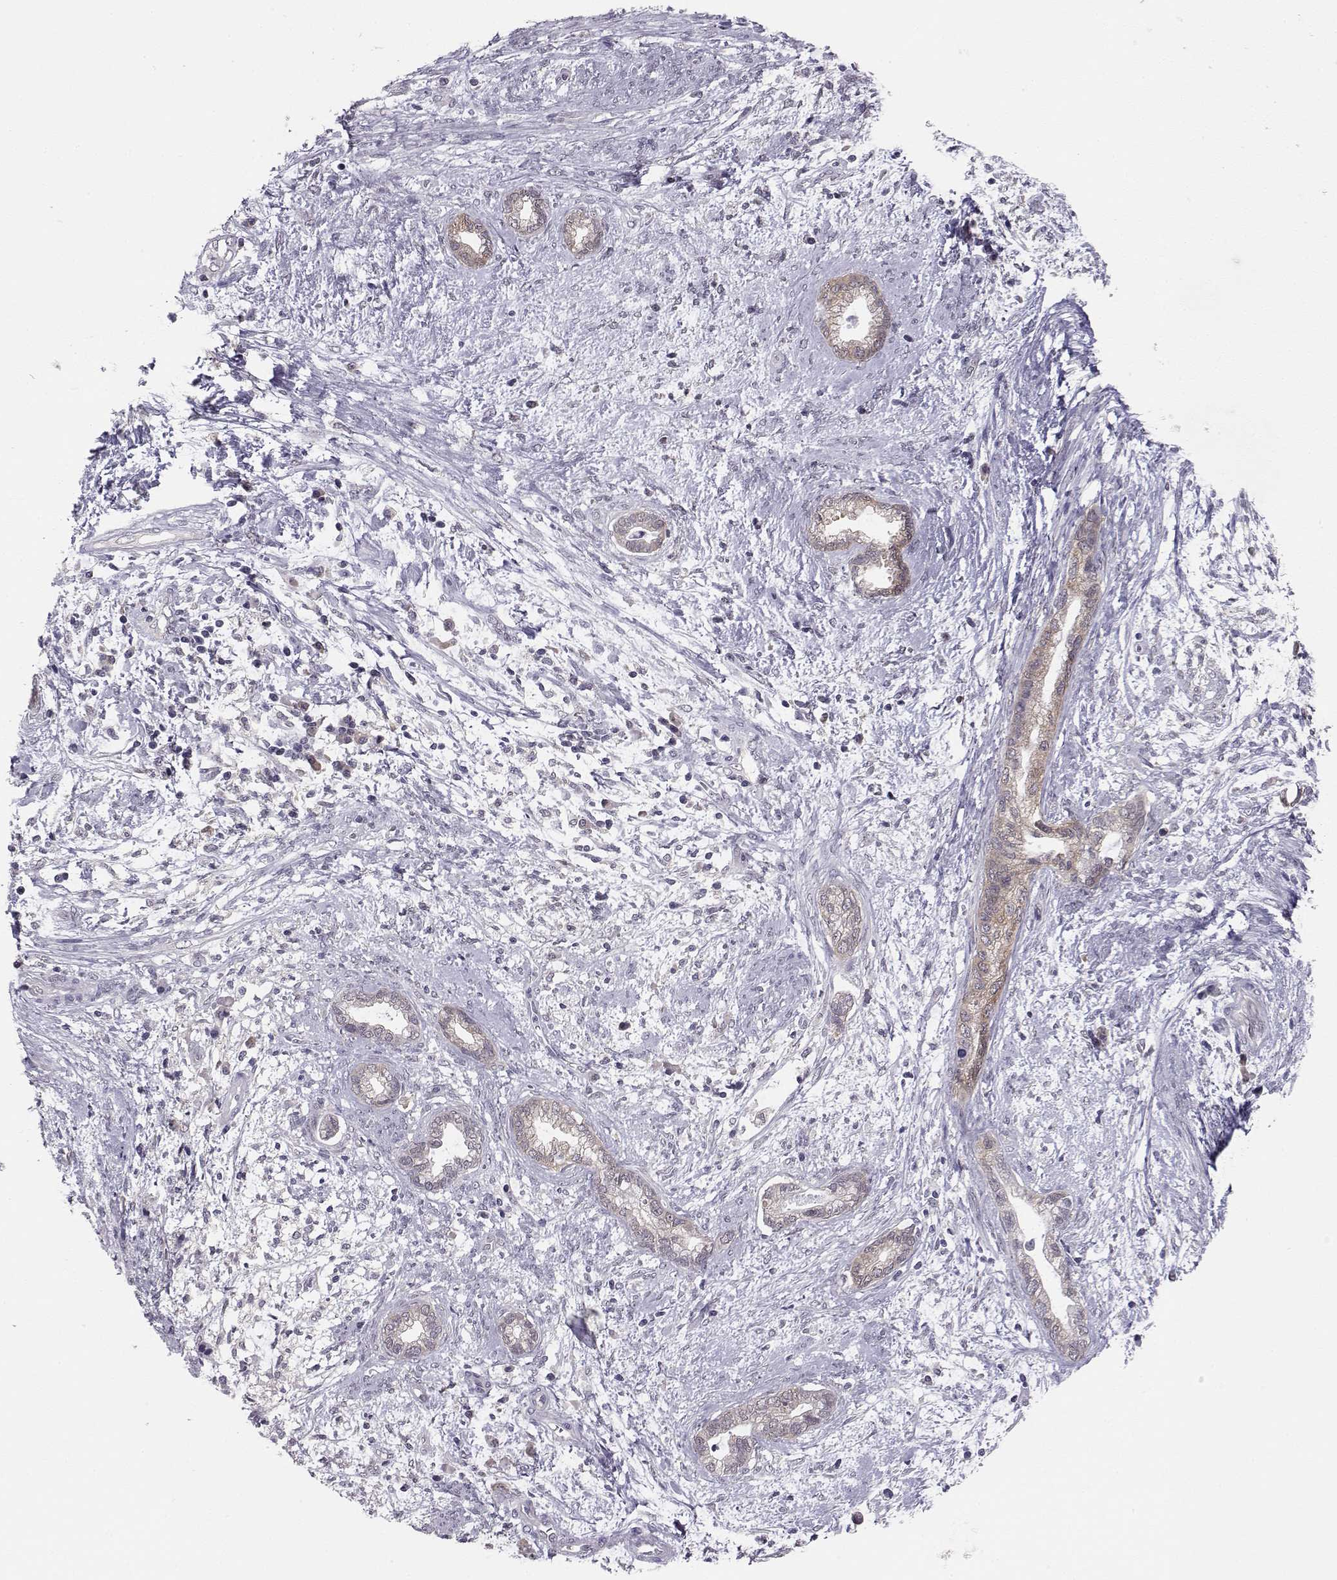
{"staining": {"intensity": "weak", "quantity": ">75%", "location": "cytoplasmic/membranous"}, "tissue": "cervical cancer", "cell_type": "Tumor cells", "image_type": "cancer", "snomed": [{"axis": "morphology", "description": "Adenocarcinoma, NOS"}, {"axis": "topography", "description": "Cervix"}], "caption": "Tumor cells reveal low levels of weak cytoplasmic/membranous expression in approximately >75% of cells in human cervical cancer.", "gene": "KIF13B", "patient": {"sex": "female", "age": 62}}